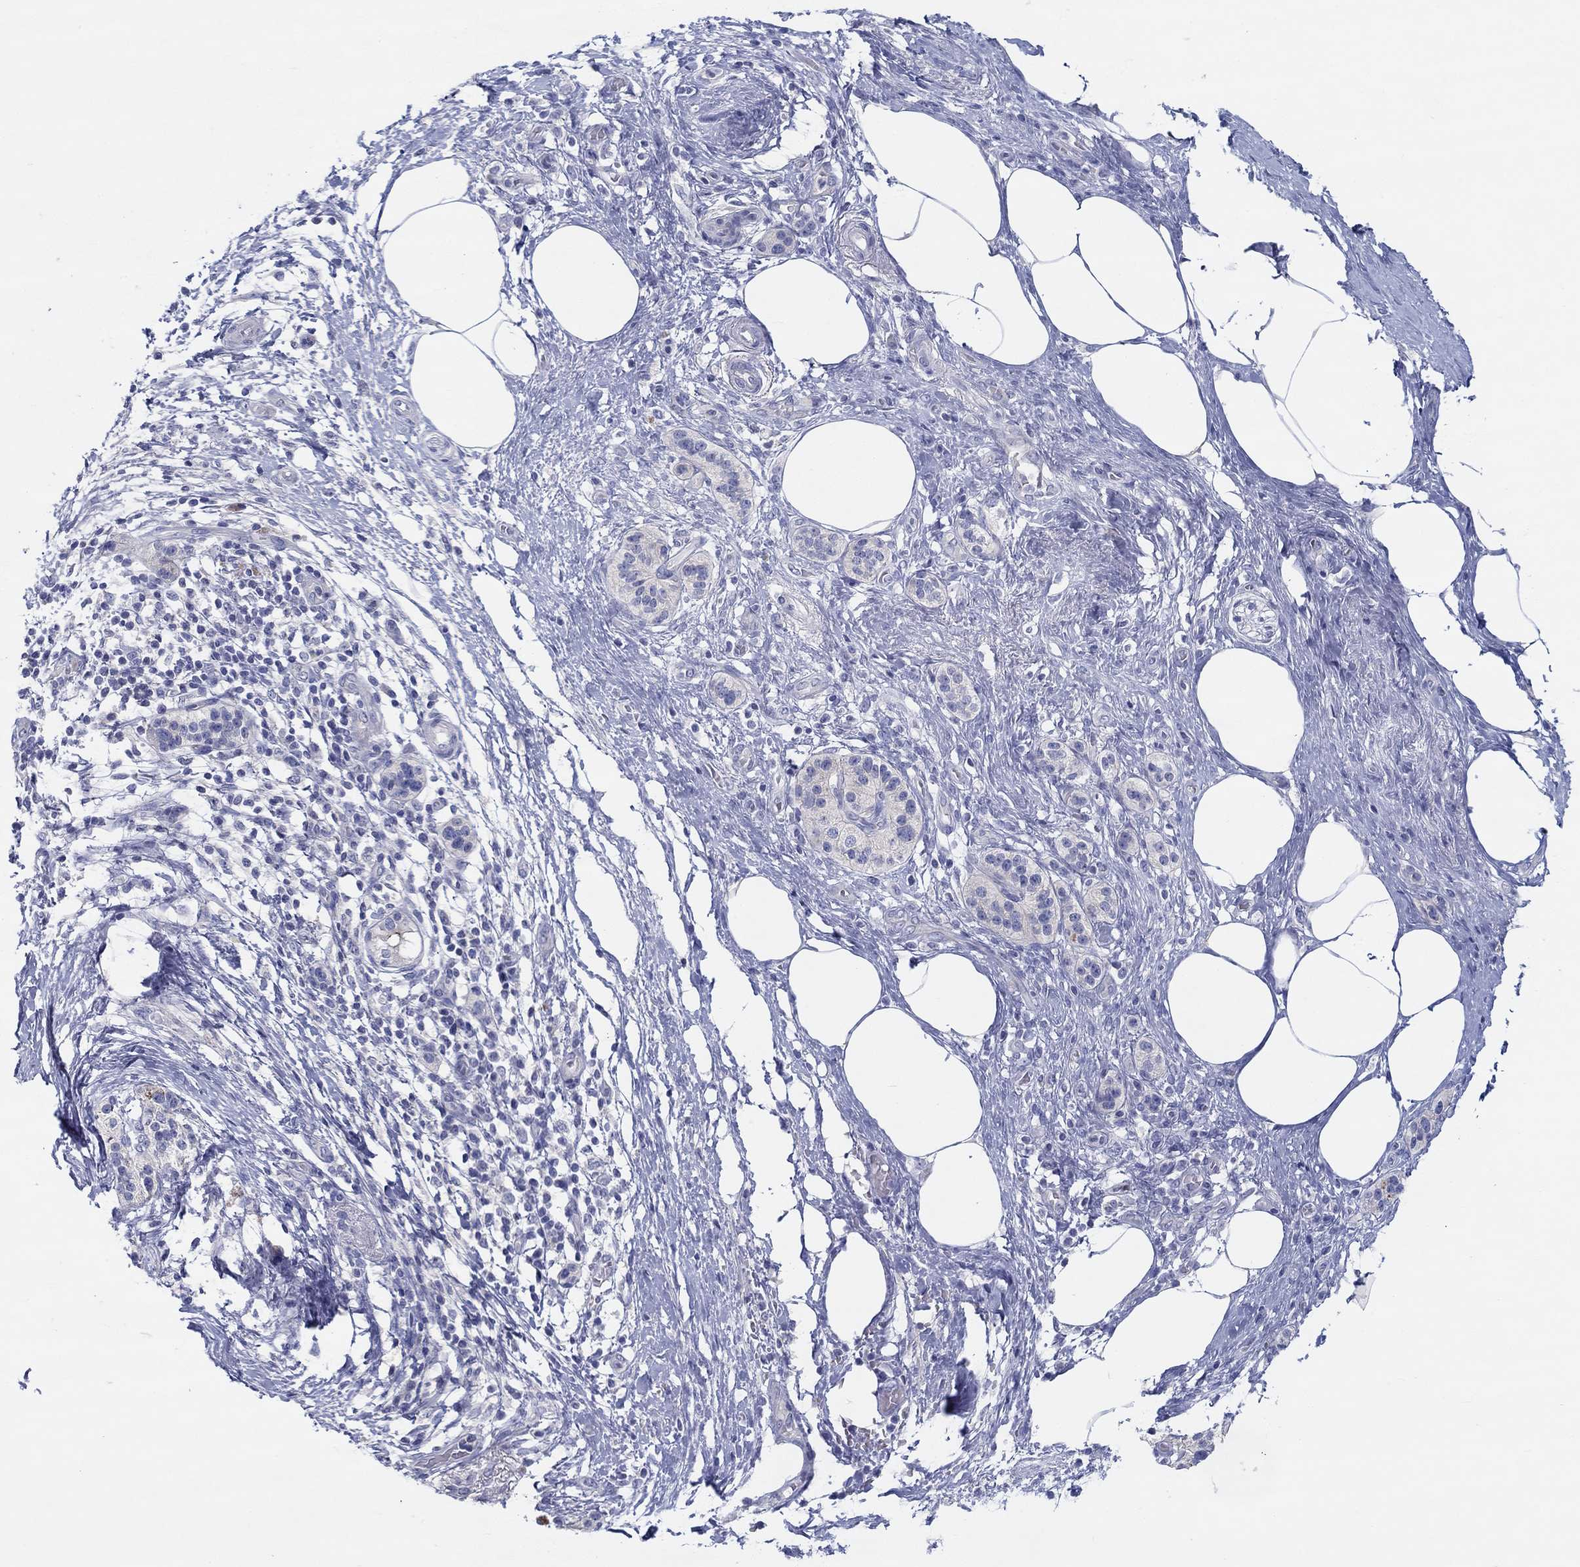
{"staining": {"intensity": "negative", "quantity": "none", "location": "none"}, "tissue": "pancreatic cancer", "cell_type": "Tumor cells", "image_type": "cancer", "snomed": [{"axis": "morphology", "description": "Adenocarcinoma, NOS"}, {"axis": "topography", "description": "Pancreas"}], "caption": "Pancreatic cancer (adenocarcinoma) stained for a protein using immunohistochemistry displays no expression tumor cells.", "gene": "HAPLN4", "patient": {"sex": "female", "age": 72}}